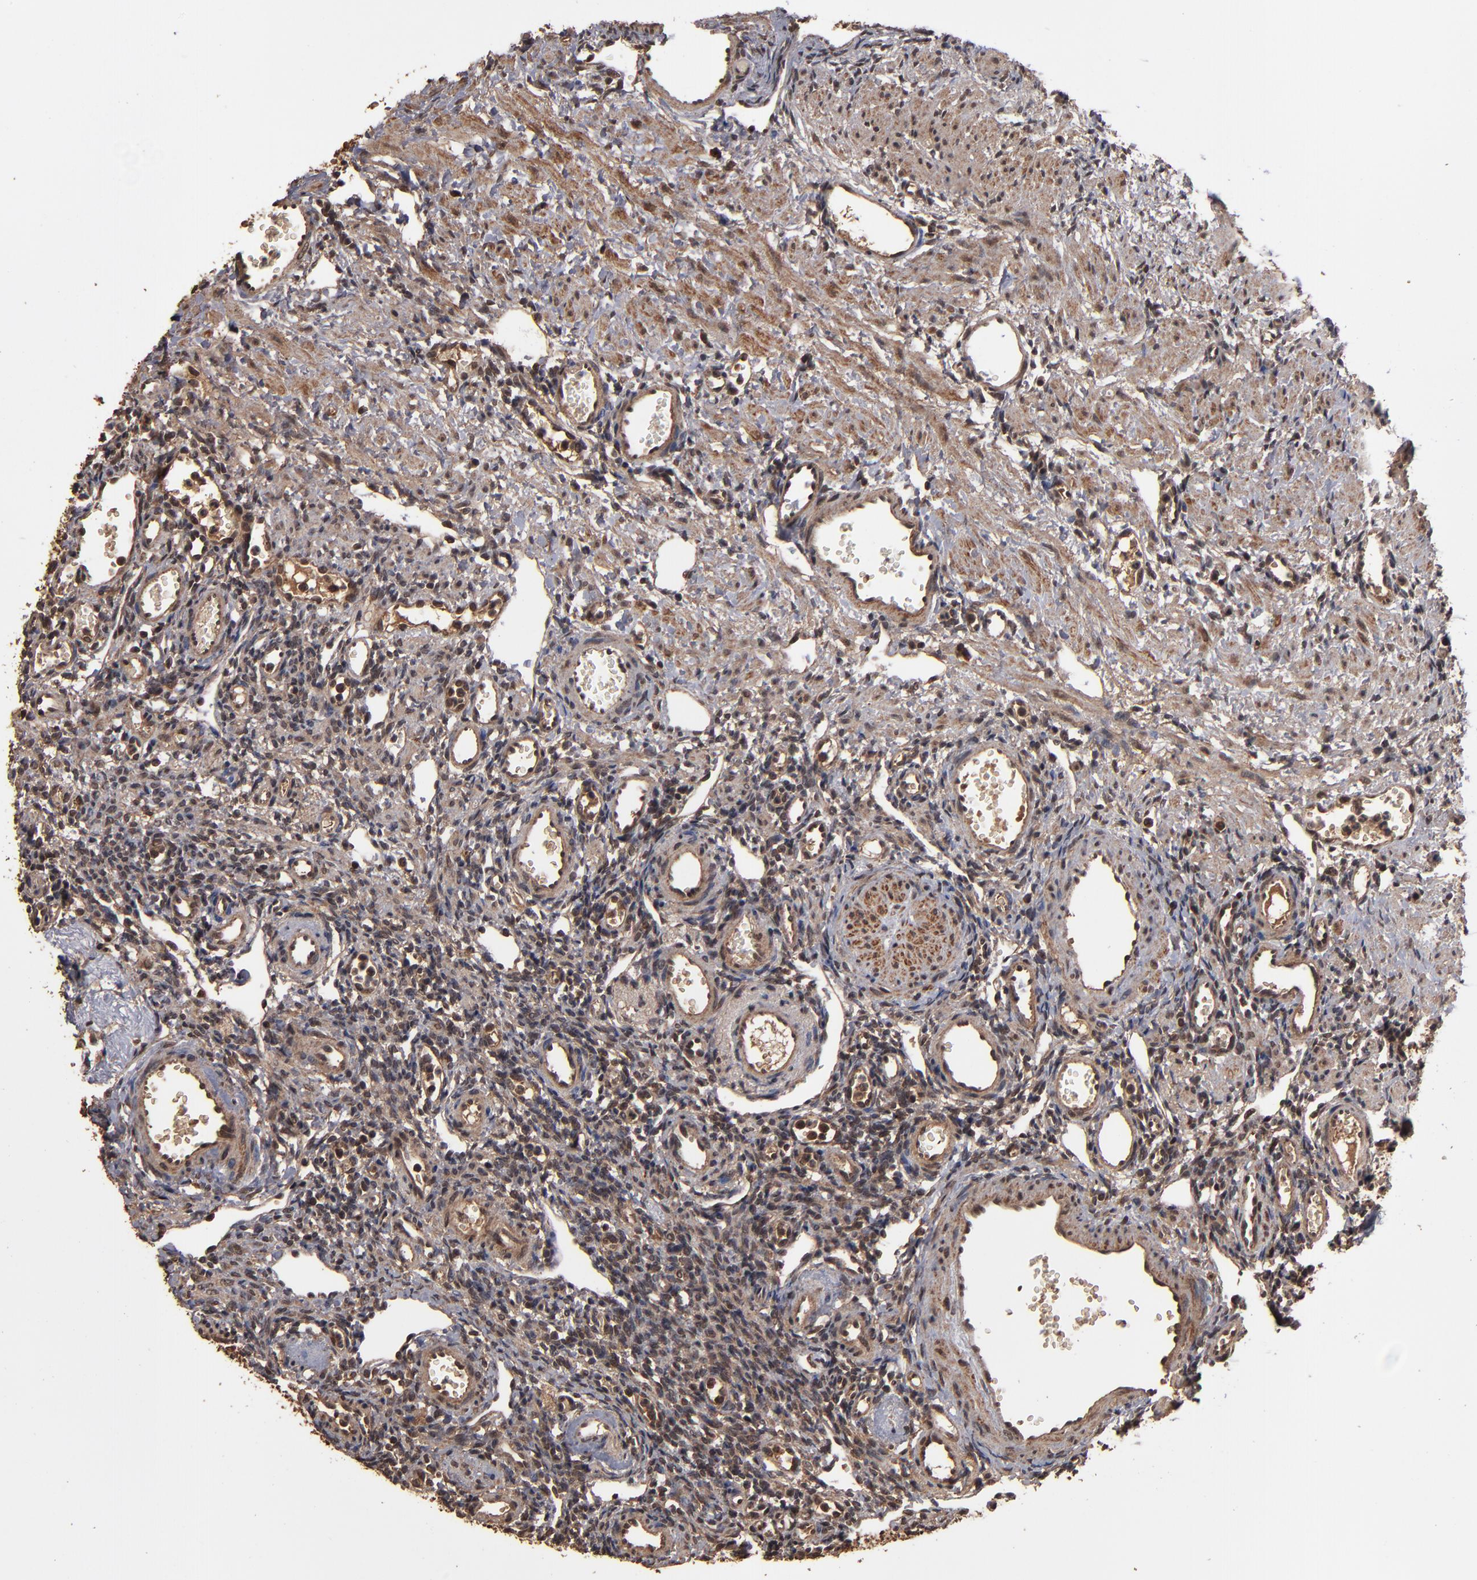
{"staining": {"intensity": "moderate", "quantity": "25%-75%", "location": "cytoplasmic/membranous"}, "tissue": "ovary", "cell_type": "Follicle cells", "image_type": "normal", "snomed": [{"axis": "morphology", "description": "Normal tissue, NOS"}, {"axis": "topography", "description": "Ovary"}], "caption": "Follicle cells display moderate cytoplasmic/membranous positivity in approximately 25%-75% of cells in unremarkable ovary. The staining was performed using DAB (3,3'-diaminobenzidine) to visualize the protein expression in brown, while the nuclei were stained in blue with hematoxylin (Magnification: 20x).", "gene": "NXF2B", "patient": {"sex": "female", "age": 33}}